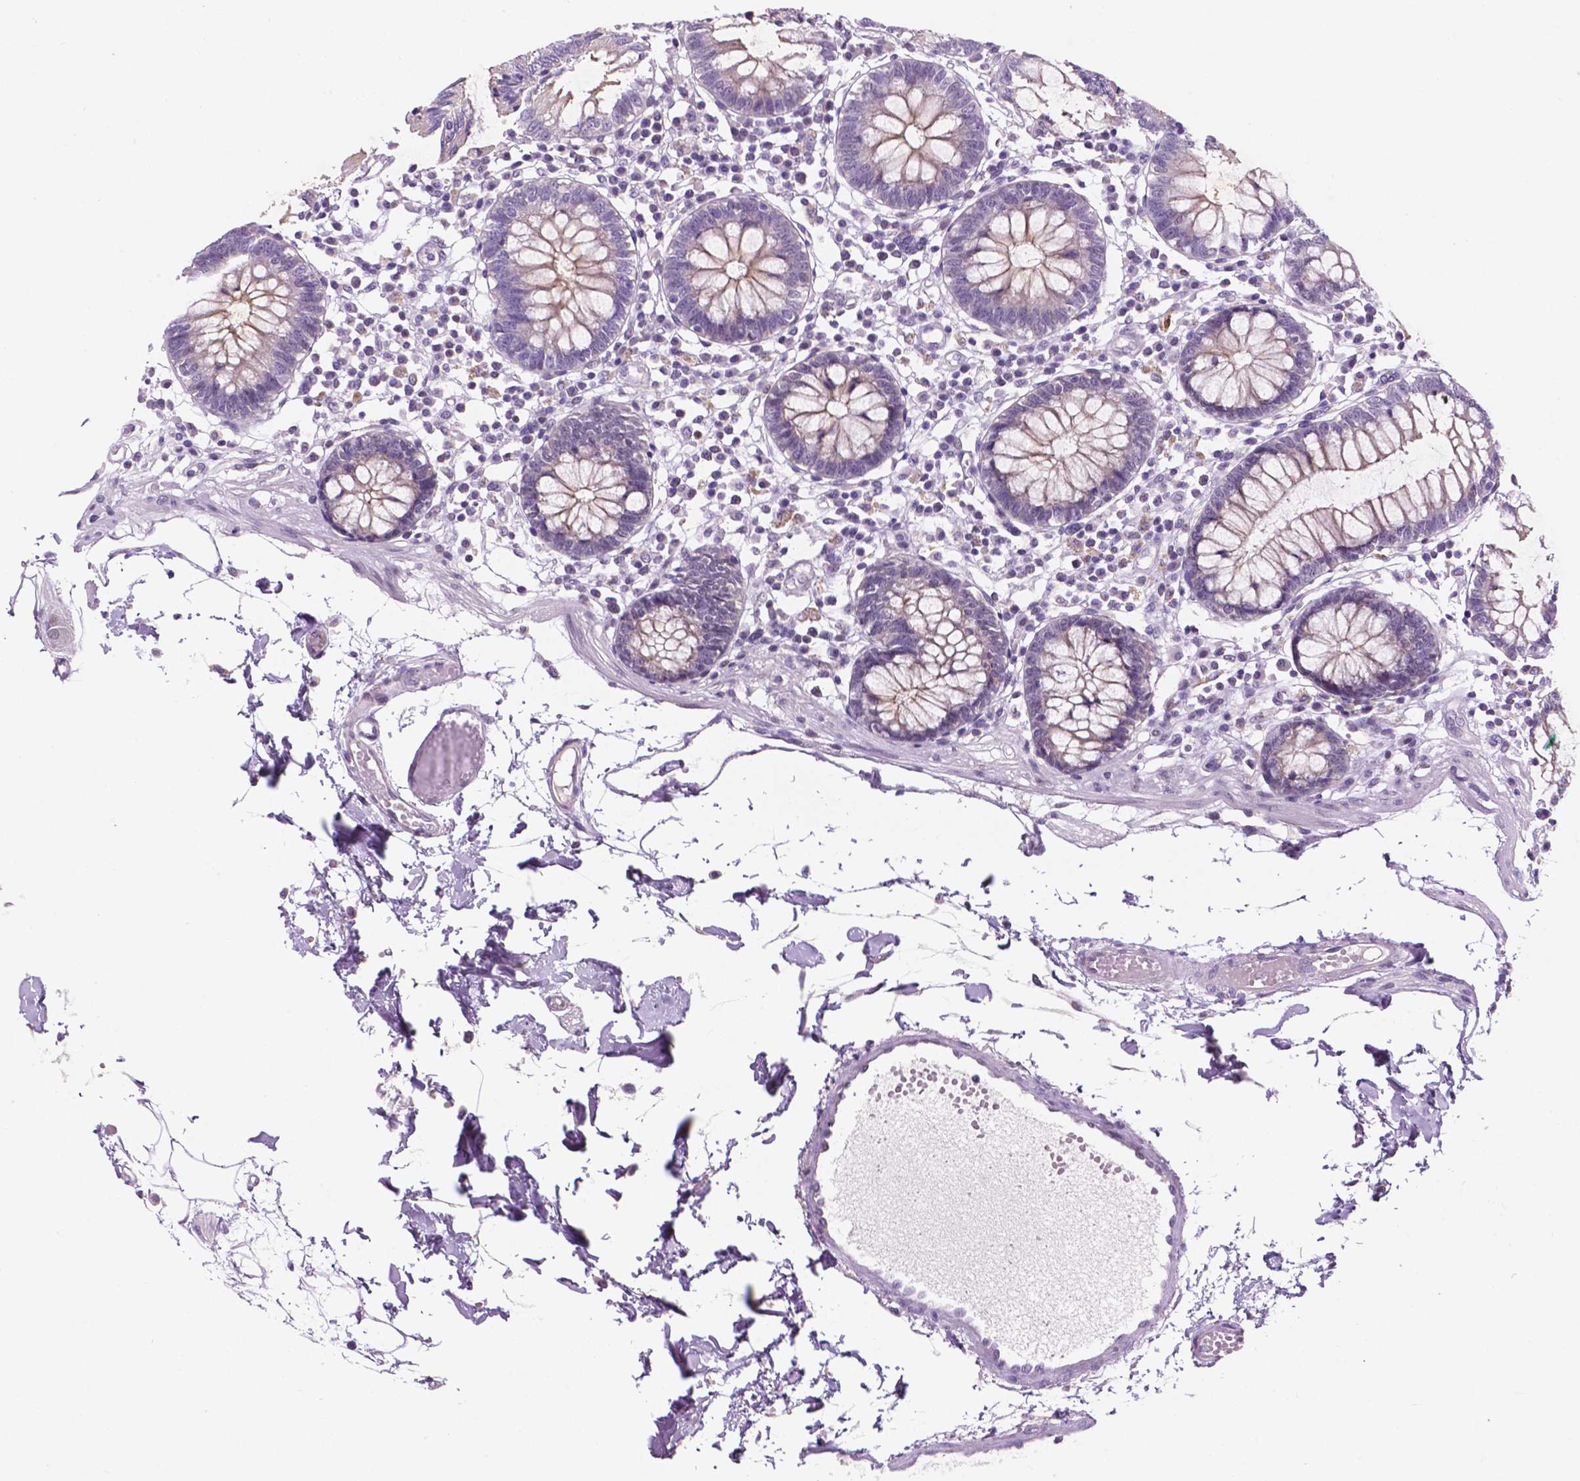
{"staining": {"intensity": "negative", "quantity": "none", "location": "none"}, "tissue": "colon", "cell_type": "Endothelial cells", "image_type": "normal", "snomed": [{"axis": "morphology", "description": "Normal tissue, NOS"}, {"axis": "morphology", "description": "Adenocarcinoma, NOS"}, {"axis": "topography", "description": "Colon"}], "caption": "High magnification brightfield microscopy of normal colon stained with DAB (brown) and counterstained with hematoxylin (blue): endothelial cells show no significant expression. The staining is performed using DAB brown chromogen with nuclei counter-stained in using hematoxylin.", "gene": "FAM50B", "patient": {"sex": "male", "age": 83}}